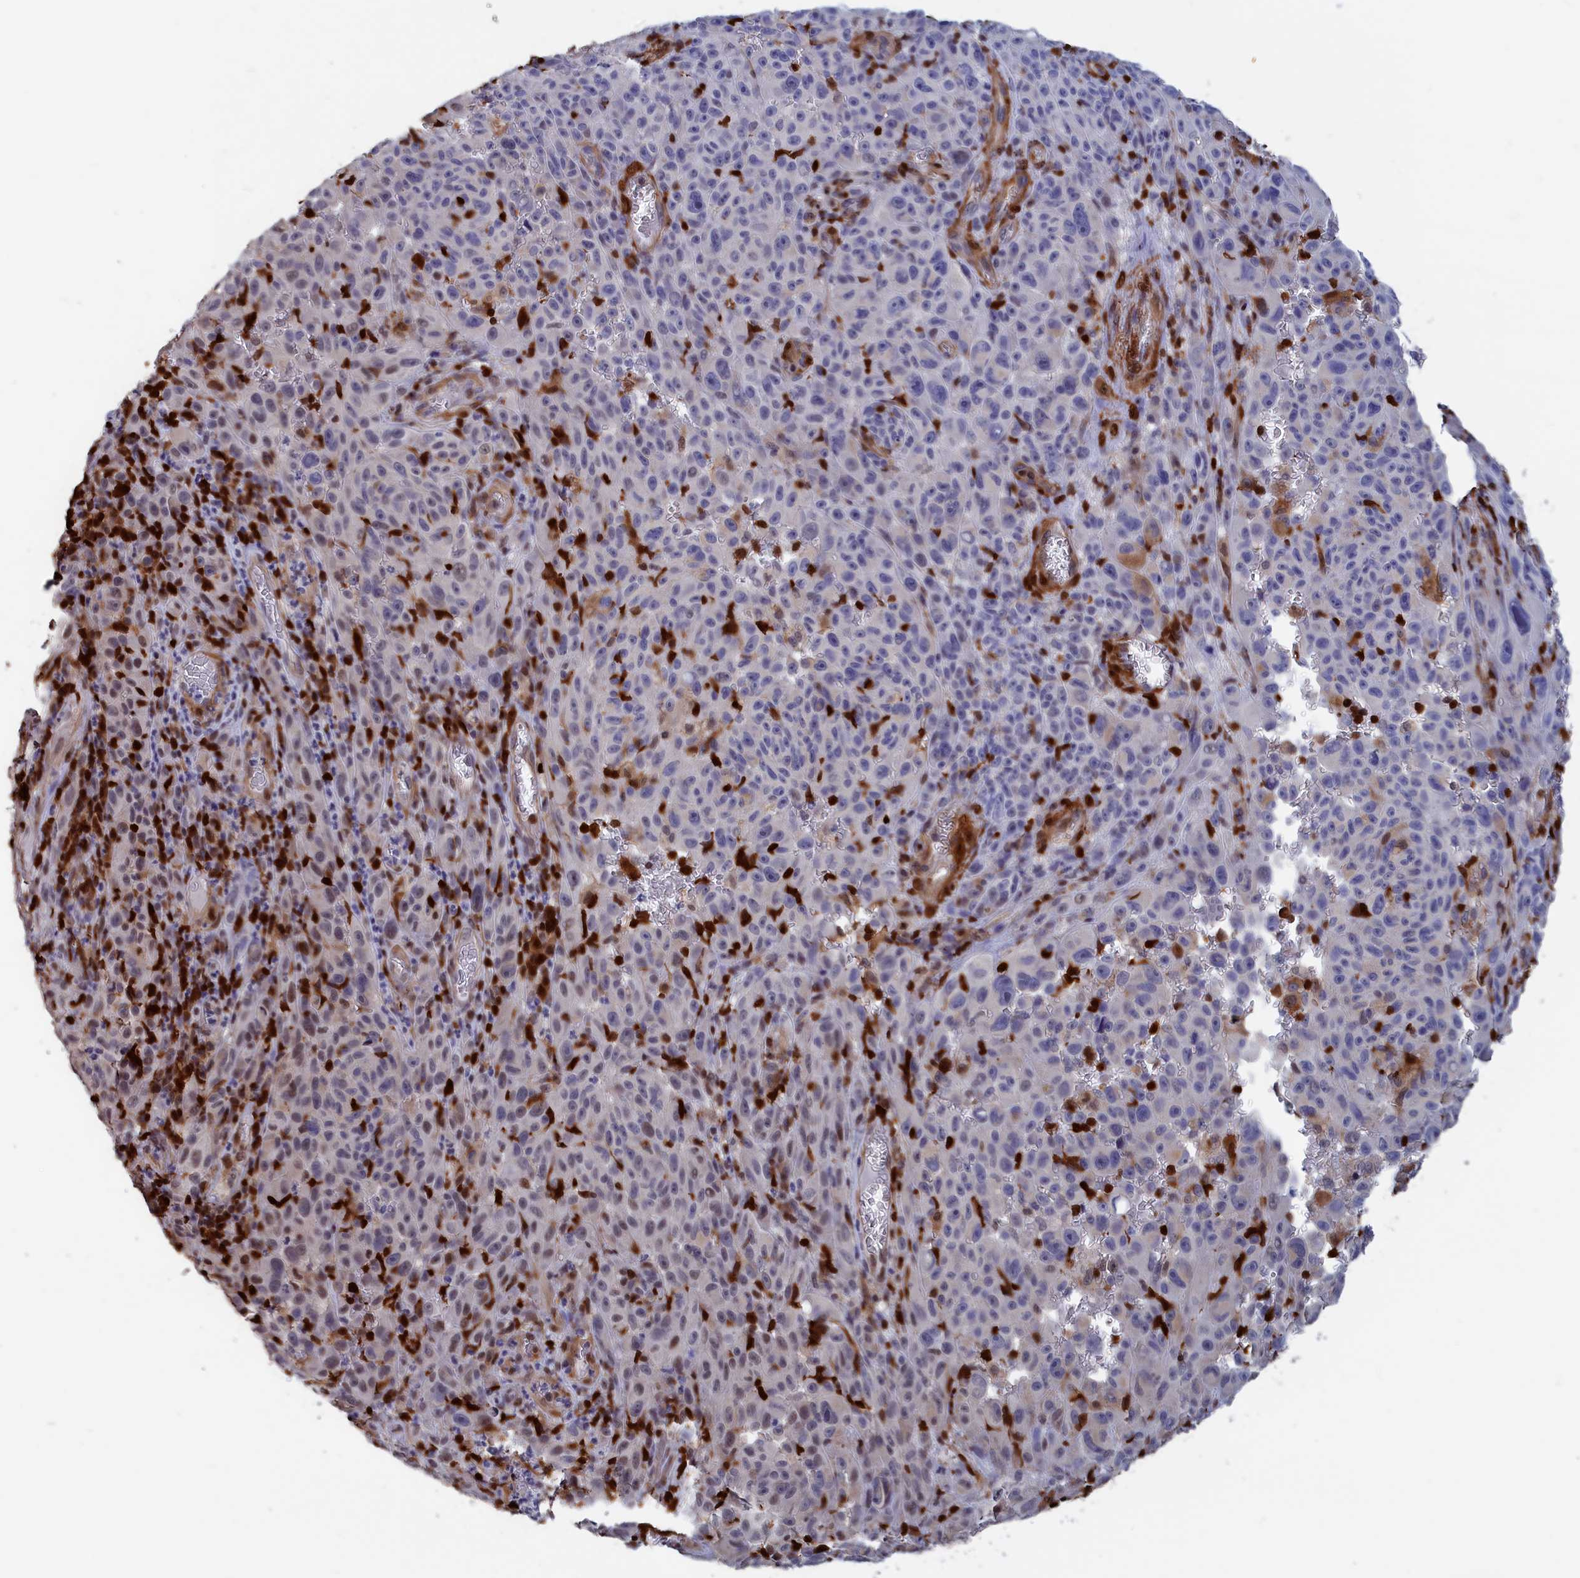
{"staining": {"intensity": "negative", "quantity": "none", "location": "none"}, "tissue": "melanoma", "cell_type": "Tumor cells", "image_type": "cancer", "snomed": [{"axis": "morphology", "description": "Malignant melanoma, NOS"}, {"axis": "topography", "description": "Skin"}], "caption": "High magnification brightfield microscopy of malignant melanoma stained with DAB (brown) and counterstained with hematoxylin (blue): tumor cells show no significant expression.", "gene": "CRIP1", "patient": {"sex": "female", "age": 82}}